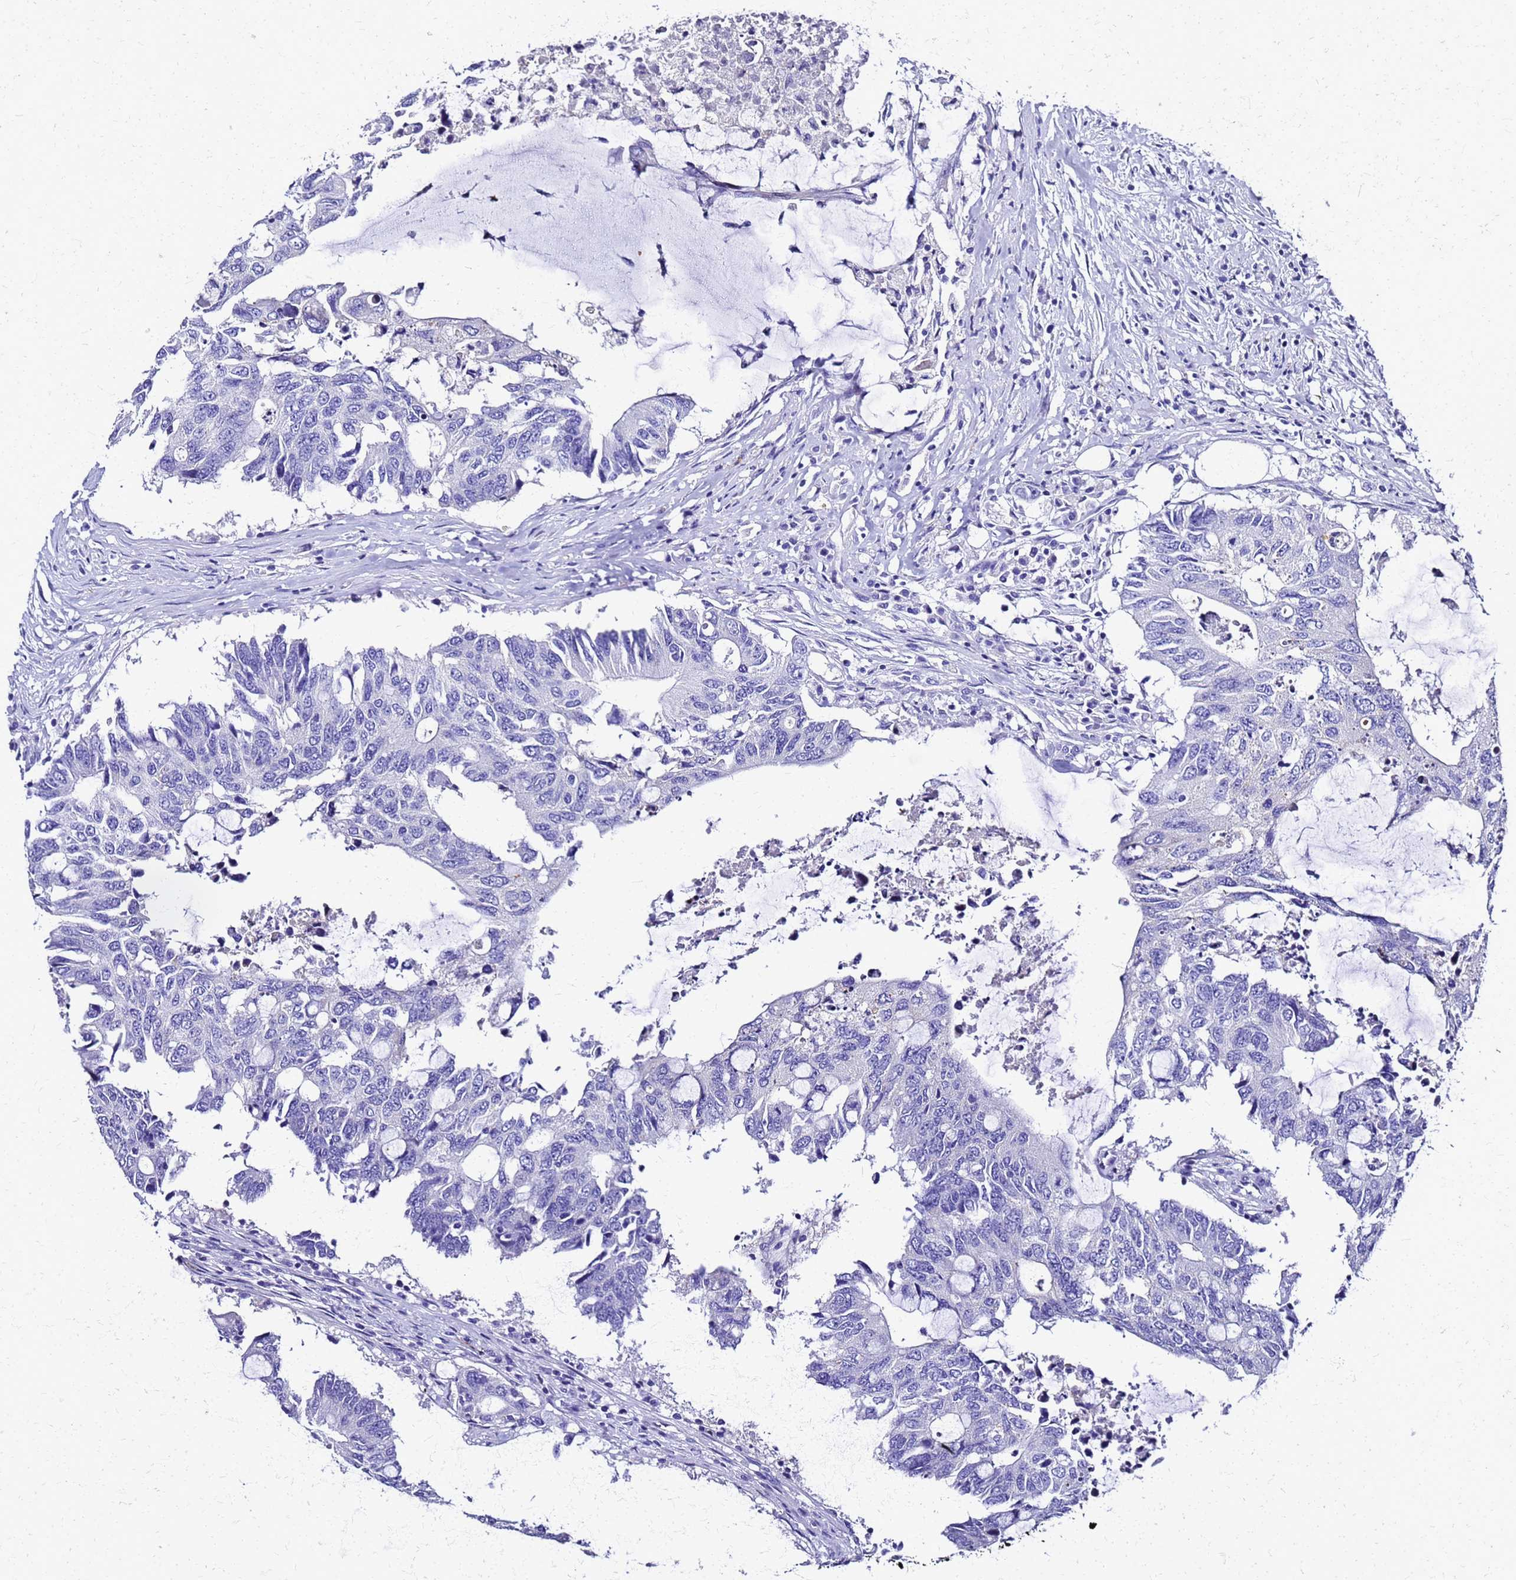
{"staining": {"intensity": "negative", "quantity": "none", "location": "none"}, "tissue": "colorectal cancer", "cell_type": "Tumor cells", "image_type": "cancer", "snomed": [{"axis": "morphology", "description": "Adenocarcinoma, NOS"}, {"axis": "topography", "description": "Colon"}], "caption": "Colorectal cancer was stained to show a protein in brown. There is no significant expression in tumor cells.", "gene": "SMIM21", "patient": {"sex": "male", "age": 71}}